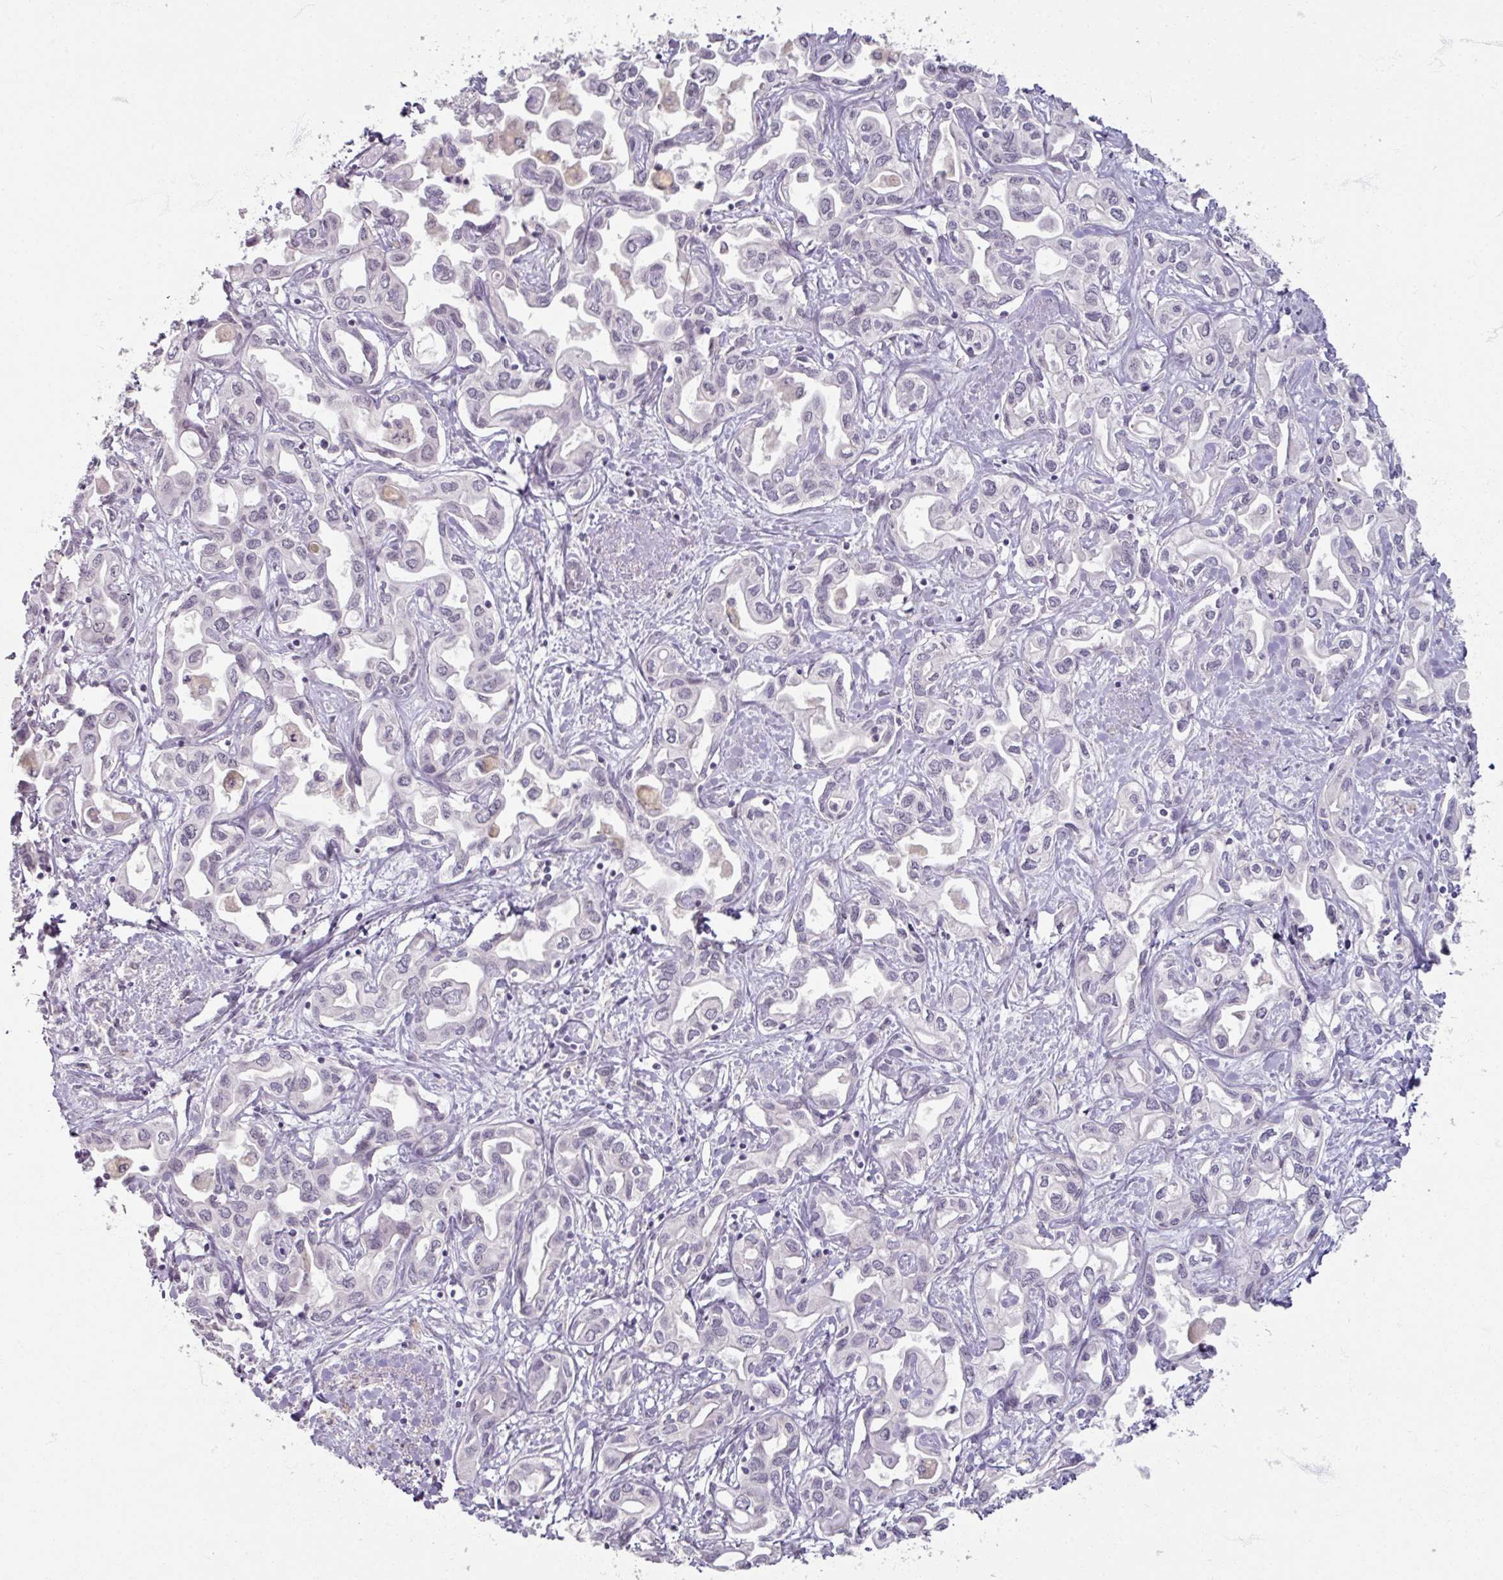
{"staining": {"intensity": "negative", "quantity": "none", "location": "none"}, "tissue": "liver cancer", "cell_type": "Tumor cells", "image_type": "cancer", "snomed": [{"axis": "morphology", "description": "Cholangiocarcinoma"}, {"axis": "topography", "description": "Liver"}], "caption": "The photomicrograph demonstrates no staining of tumor cells in liver cancer (cholangiocarcinoma). Nuclei are stained in blue.", "gene": "SOX11", "patient": {"sex": "female", "age": 64}}